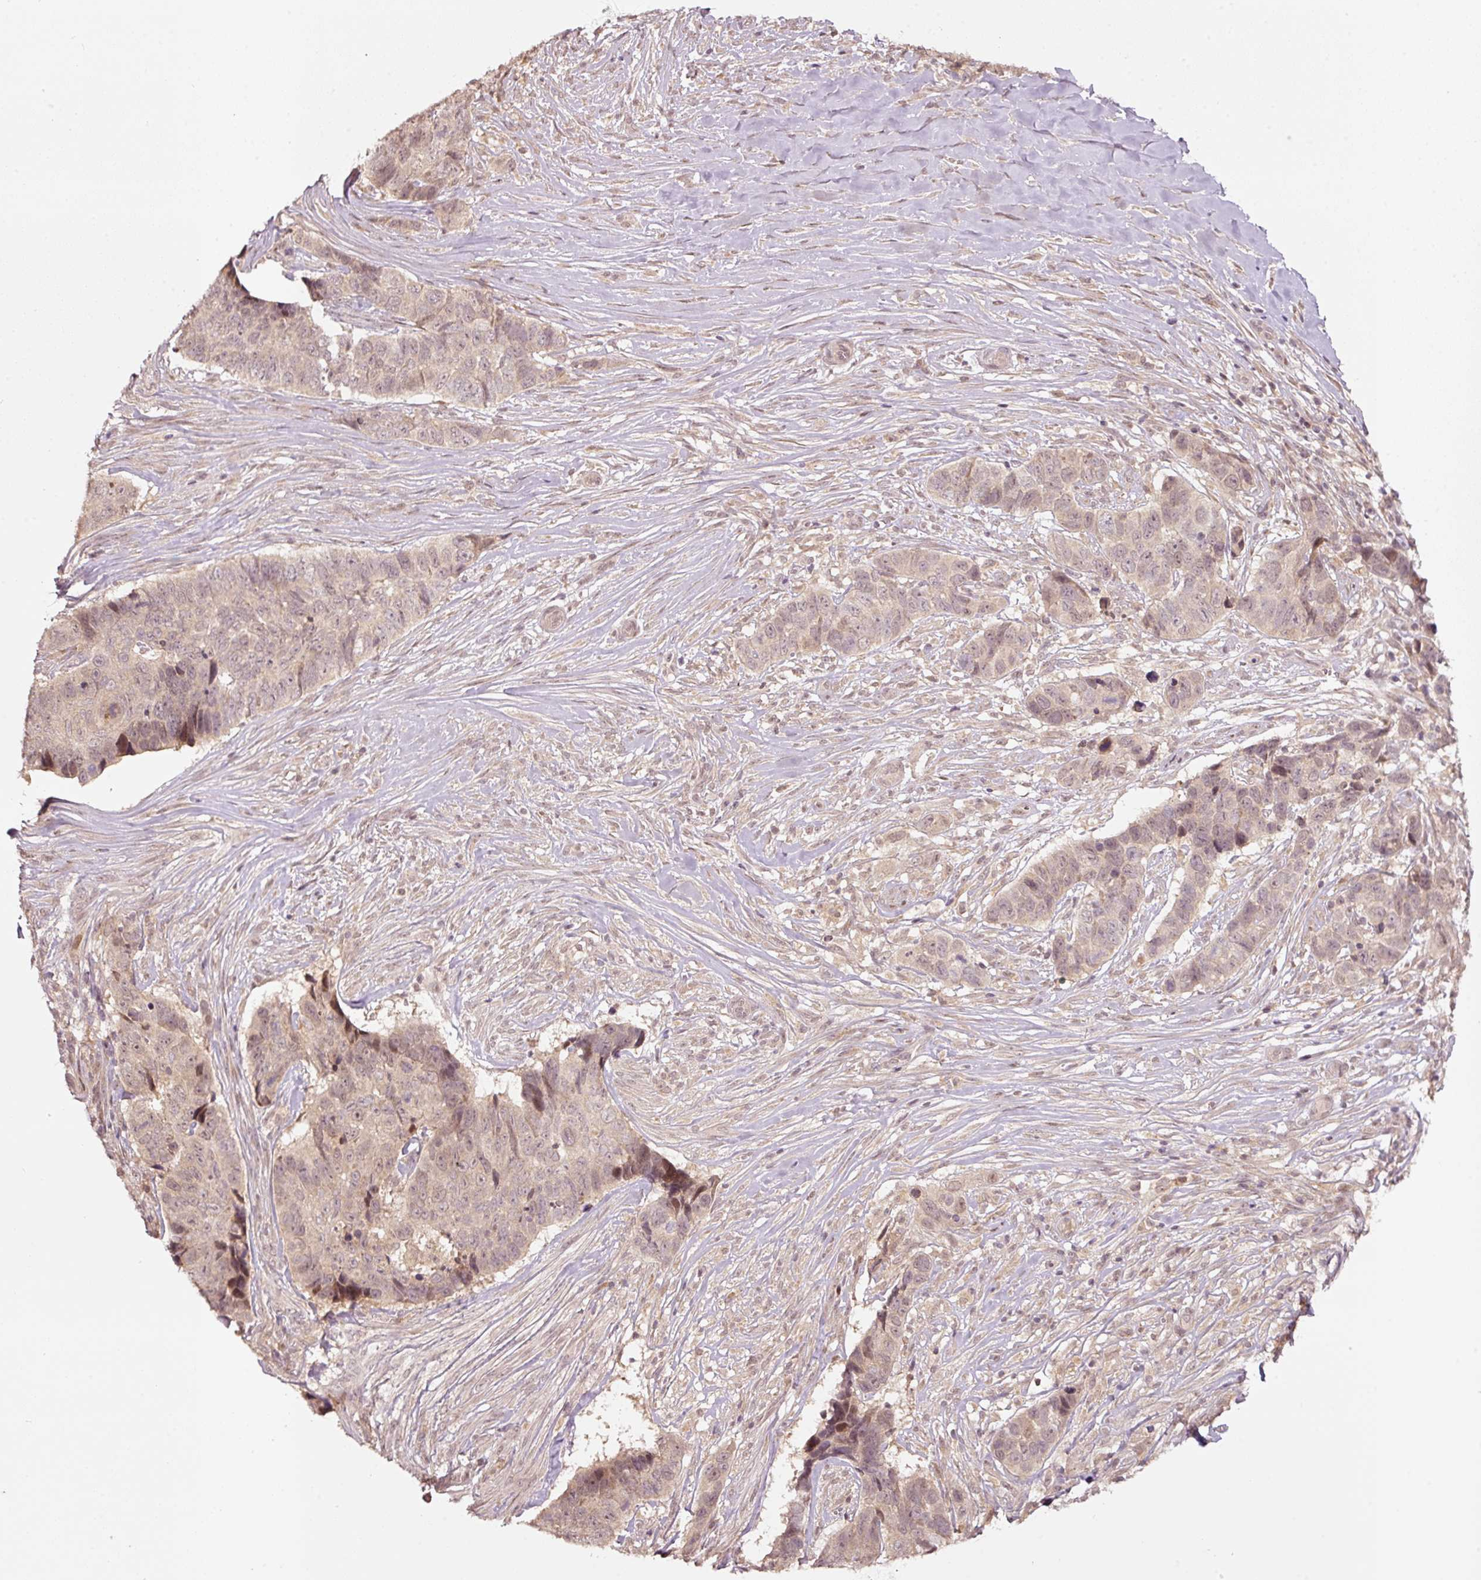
{"staining": {"intensity": "weak", "quantity": "<25%", "location": "cytoplasmic/membranous"}, "tissue": "skin cancer", "cell_type": "Tumor cells", "image_type": "cancer", "snomed": [{"axis": "morphology", "description": "Basal cell carcinoma"}, {"axis": "topography", "description": "Skin"}], "caption": "DAB (3,3'-diaminobenzidine) immunohistochemical staining of skin basal cell carcinoma exhibits no significant staining in tumor cells.", "gene": "PCDHB1", "patient": {"sex": "female", "age": 82}}